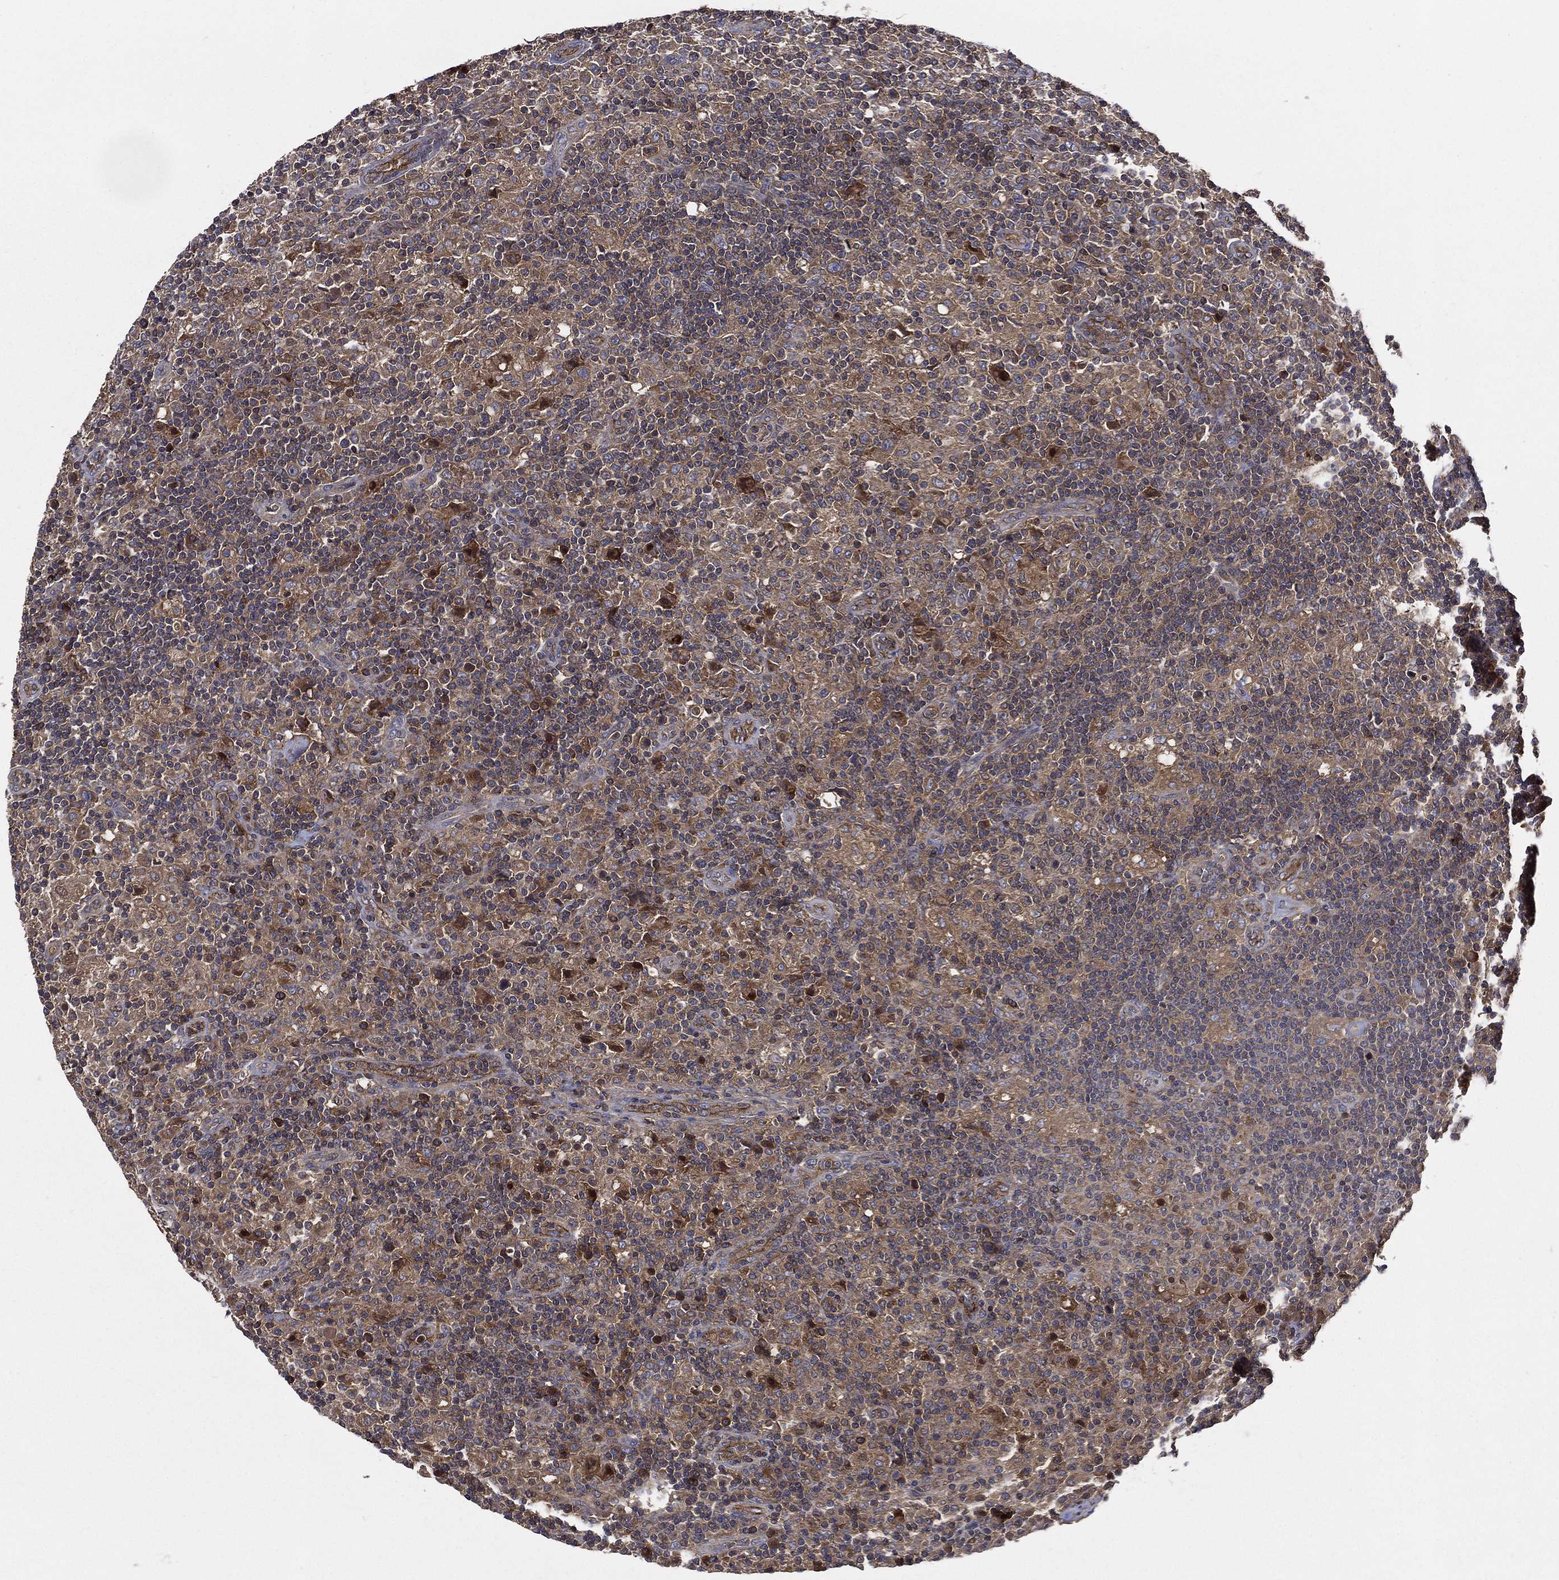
{"staining": {"intensity": "moderate", "quantity": "25%-75%", "location": "cytoplasmic/membranous"}, "tissue": "lymphoma", "cell_type": "Tumor cells", "image_type": "cancer", "snomed": [{"axis": "morphology", "description": "Hodgkin's disease, NOS"}, {"axis": "topography", "description": "Lymph node"}], "caption": "High-magnification brightfield microscopy of lymphoma stained with DAB (brown) and counterstained with hematoxylin (blue). tumor cells exhibit moderate cytoplasmic/membranous positivity is identified in approximately25%-75% of cells.", "gene": "SMPD3", "patient": {"sex": "male", "age": 70}}